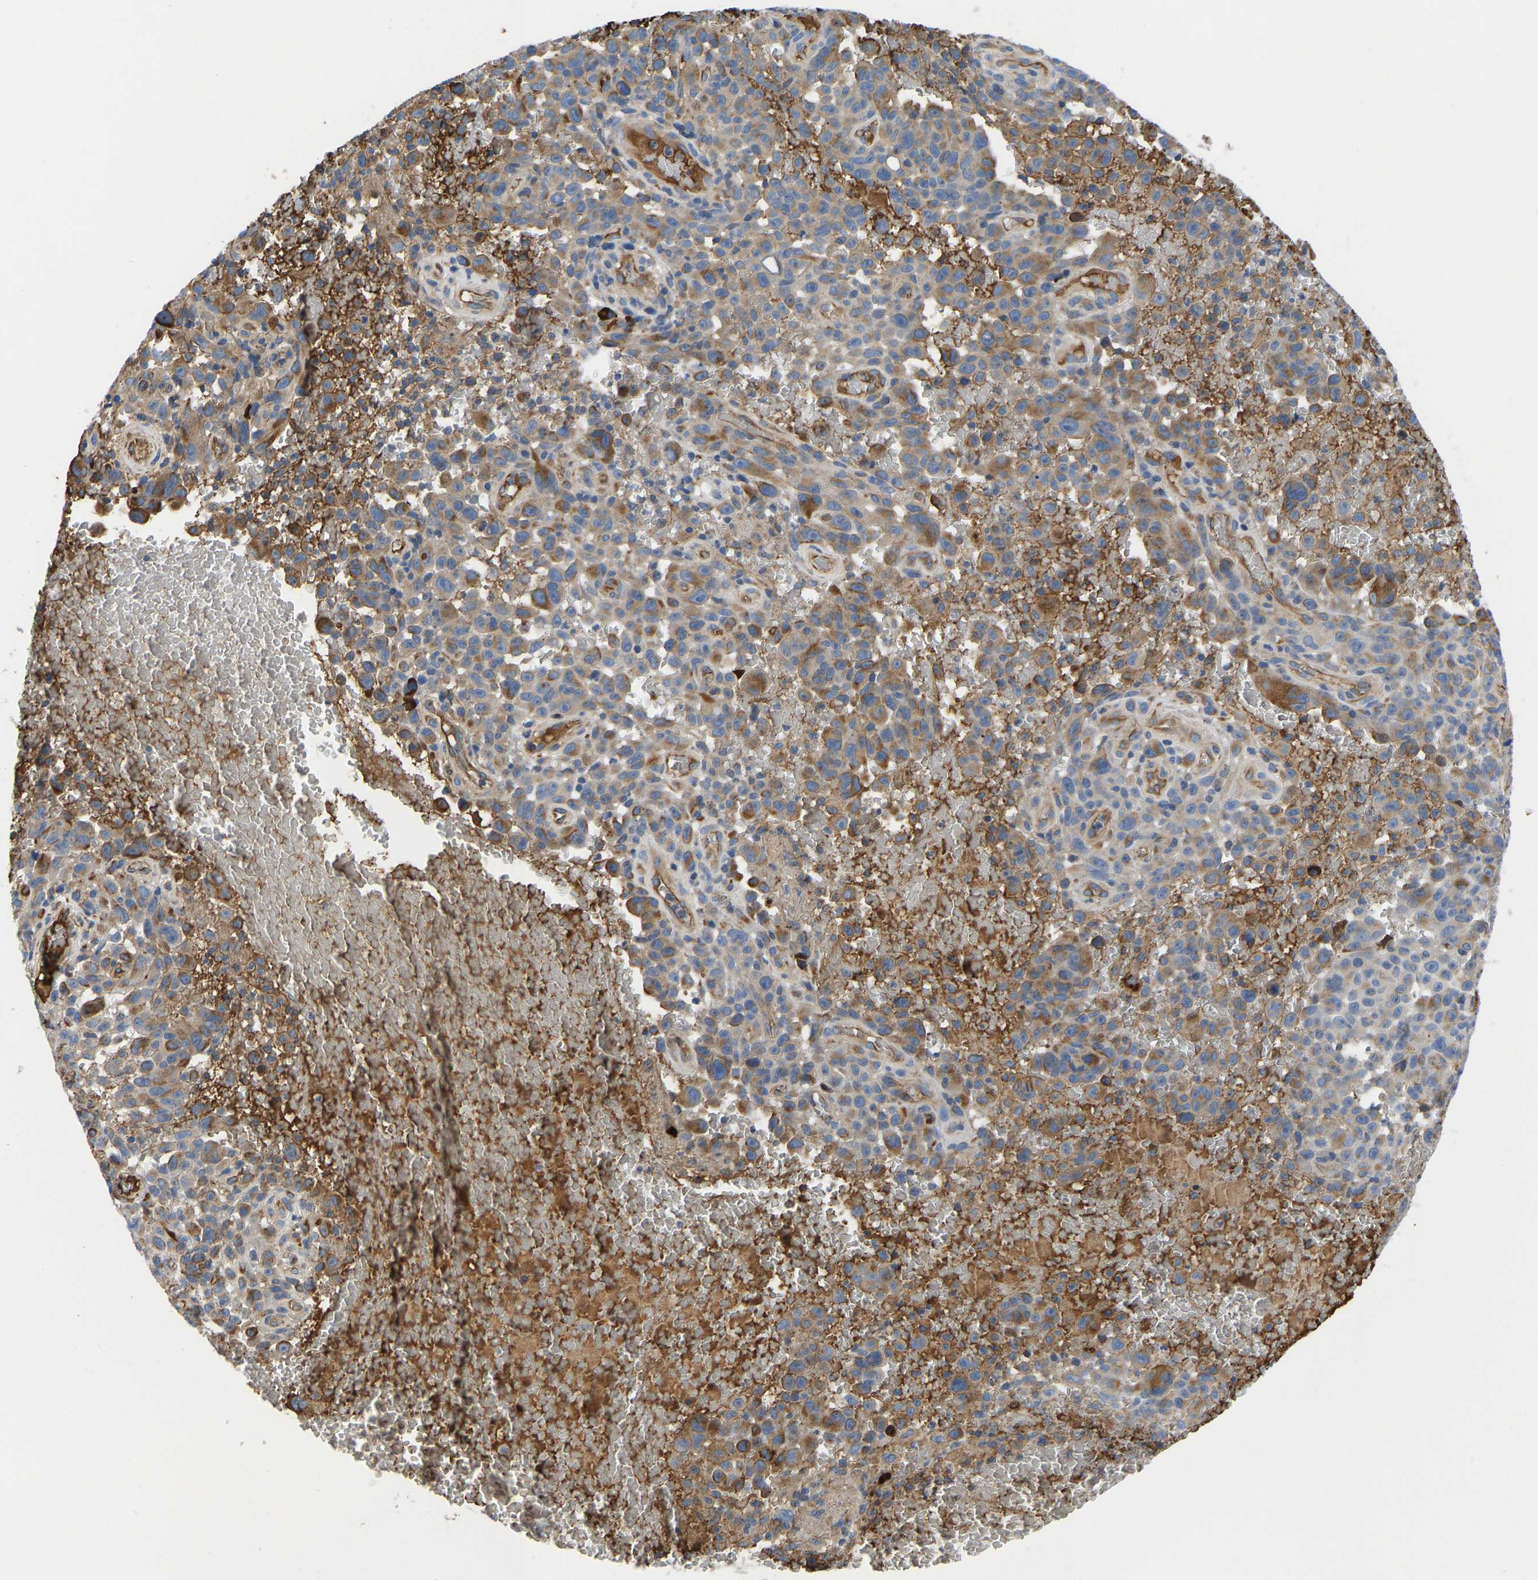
{"staining": {"intensity": "moderate", "quantity": "25%-75%", "location": "cytoplasmic/membranous"}, "tissue": "melanoma", "cell_type": "Tumor cells", "image_type": "cancer", "snomed": [{"axis": "morphology", "description": "Malignant melanoma, NOS"}, {"axis": "topography", "description": "Skin"}], "caption": "Immunohistochemistry image of neoplastic tissue: melanoma stained using IHC exhibits medium levels of moderate protein expression localized specifically in the cytoplasmic/membranous of tumor cells, appearing as a cytoplasmic/membranous brown color.", "gene": "HSPG2", "patient": {"sex": "female", "age": 82}}